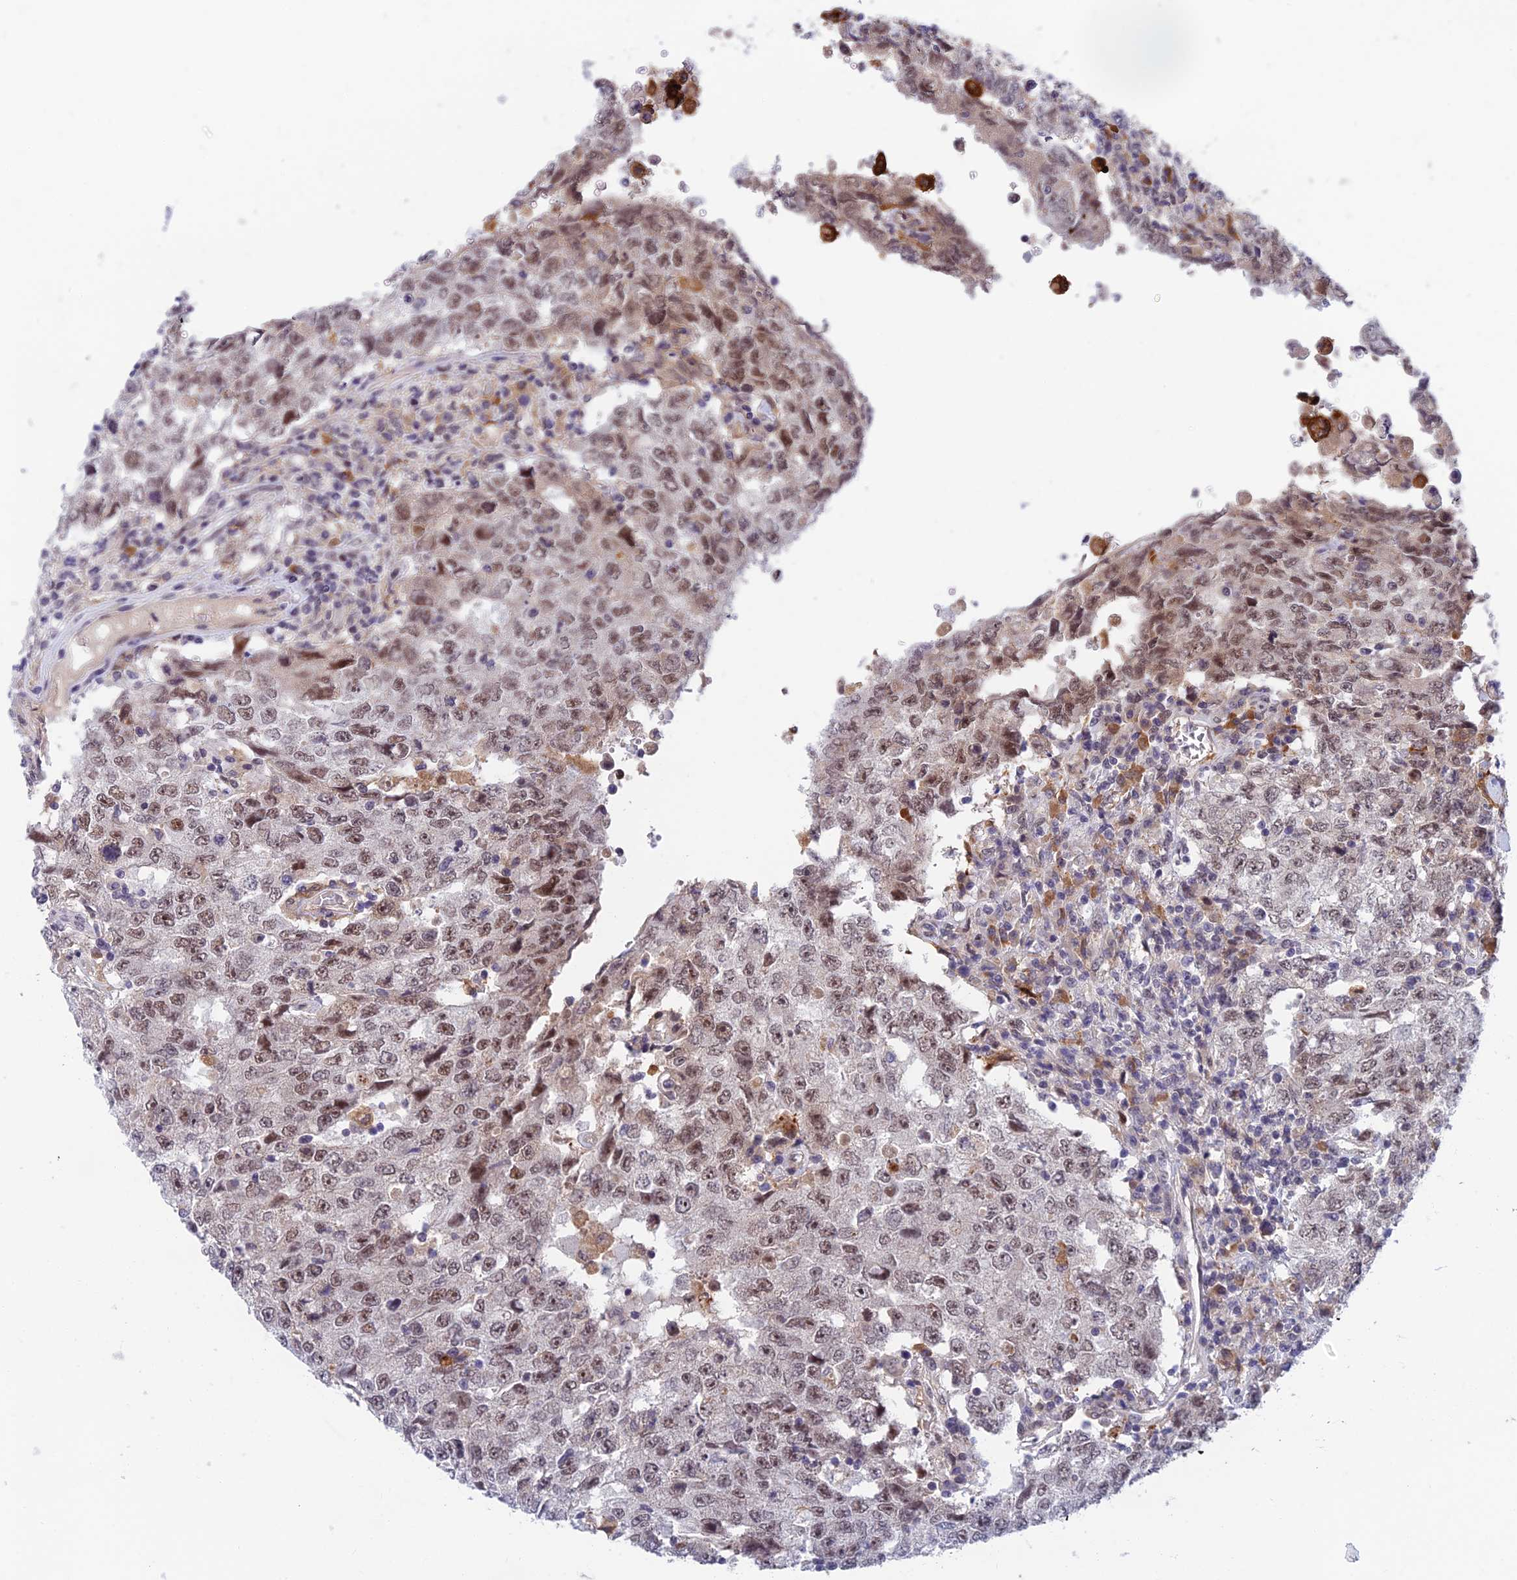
{"staining": {"intensity": "moderate", "quantity": ">75%", "location": "nuclear"}, "tissue": "testis cancer", "cell_type": "Tumor cells", "image_type": "cancer", "snomed": [{"axis": "morphology", "description": "Carcinoma, Embryonal, NOS"}, {"axis": "topography", "description": "Testis"}], "caption": "Immunohistochemical staining of embryonal carcinoma (testis) exhibits medium levels of moderate nuclear protein positivity in about >75% of tumor cells.", "gene": "NSMCE1", "patient": {"sex": "male", "age": 26}}